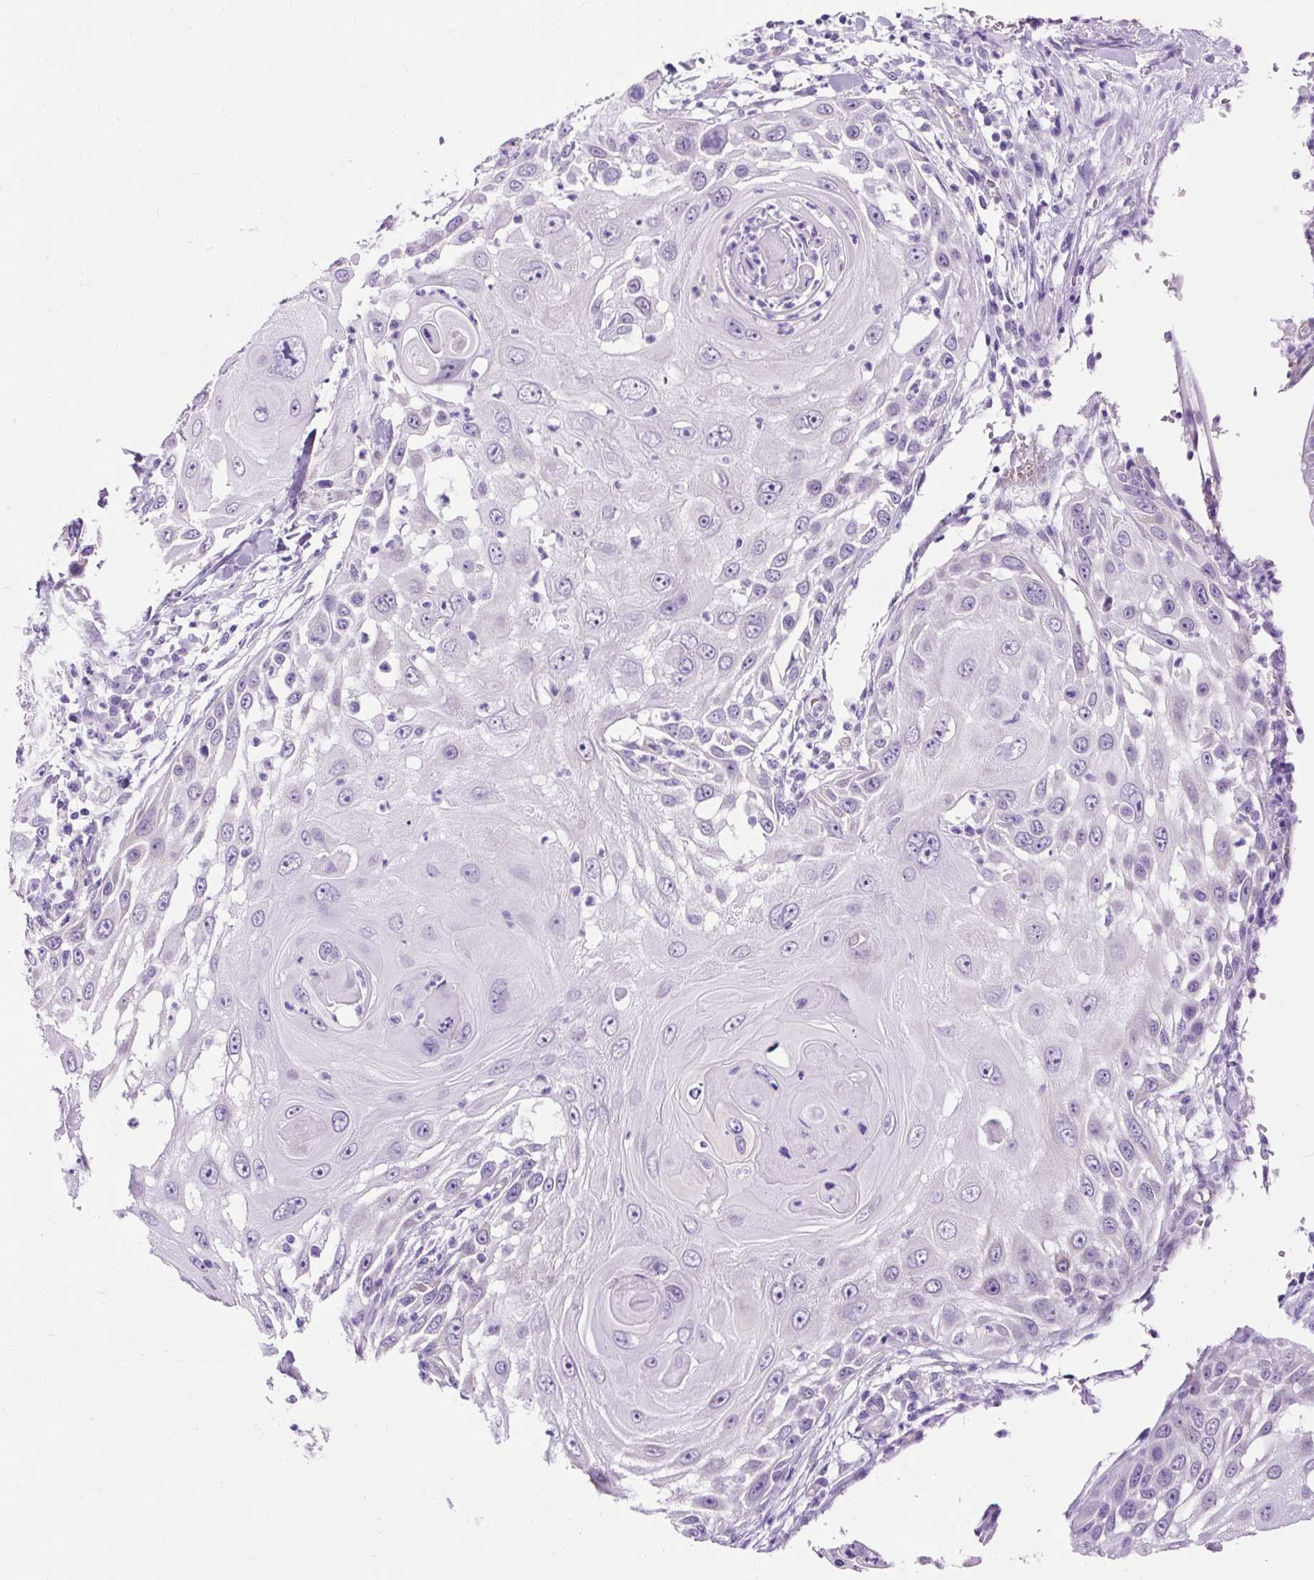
{"staining": {"intensity": "negative", "quantity": "none", "location": "none"}, "tissue": "skin cancer", "cell_type": "Tumor cells", "image_type": "cancer", "snomed": [{"axis": "morphology", "description": "Squamous cell carcinoma, NOS"}, {"axis": "topography", "description": "Skin"}], "caption": "High power microscopy micrograph of an IHC histopathology image of skin cancer, revealing no significant expression in tumor cells.", "gene": "KRT12", "patient": {"sex": "female", "age": 44}}